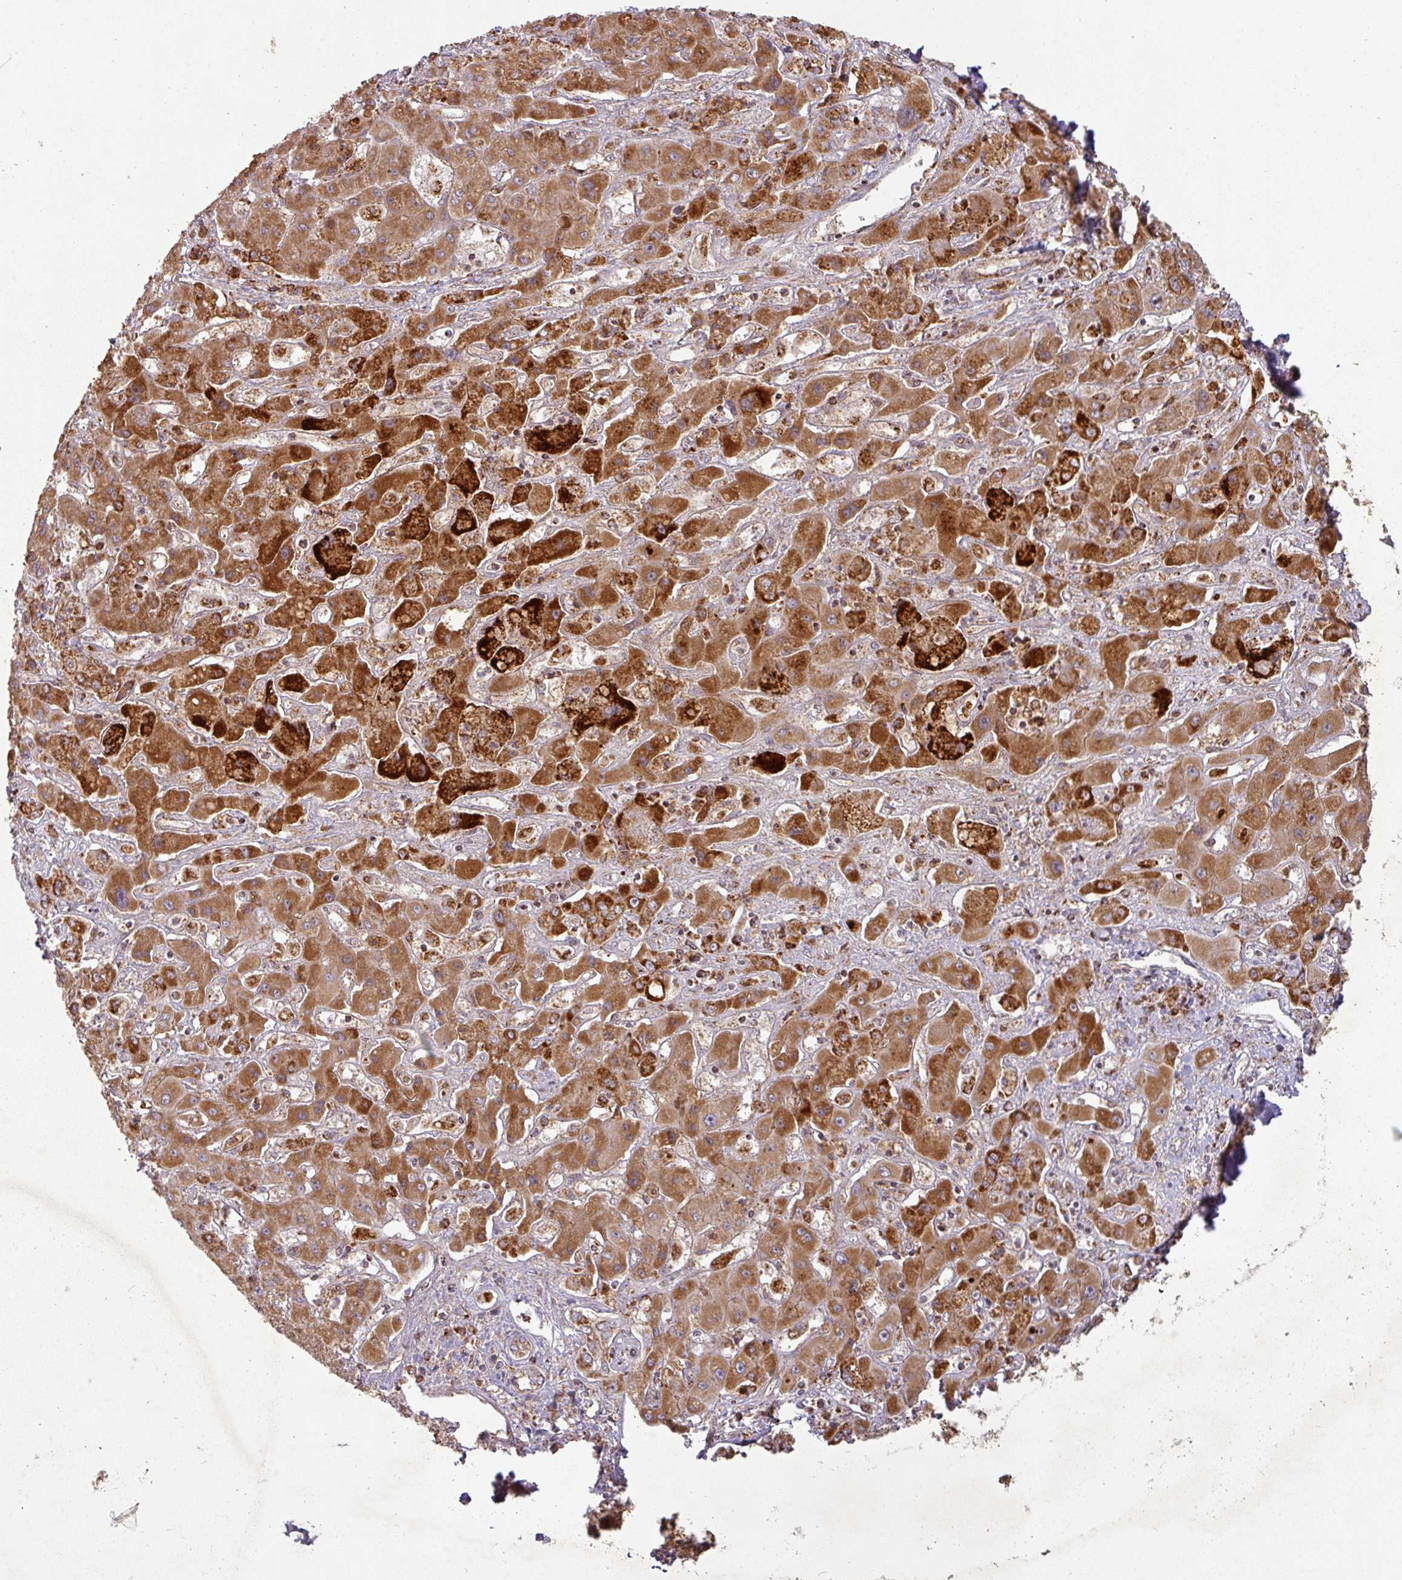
{"staining": {"intensity": "strong", "quantity": ">75%", "location": "cytoplasmic/membranous"}, "tissue": "liver cancer", "cell_type": "Tumor cells", "image_type": "cancer", "snomed": [{"axis": "morphology", "description": "Cholangiocarcinoma"}, {"axis": "topography", "description": "Liver"}], "caption": "Cholangiocarcinoma (liver) stained for a protein shows strong cytoplasmic/membranous positivity in tumor cells.", "gene": "GPD2", "patient": {"sex": "male", "age": 67}}